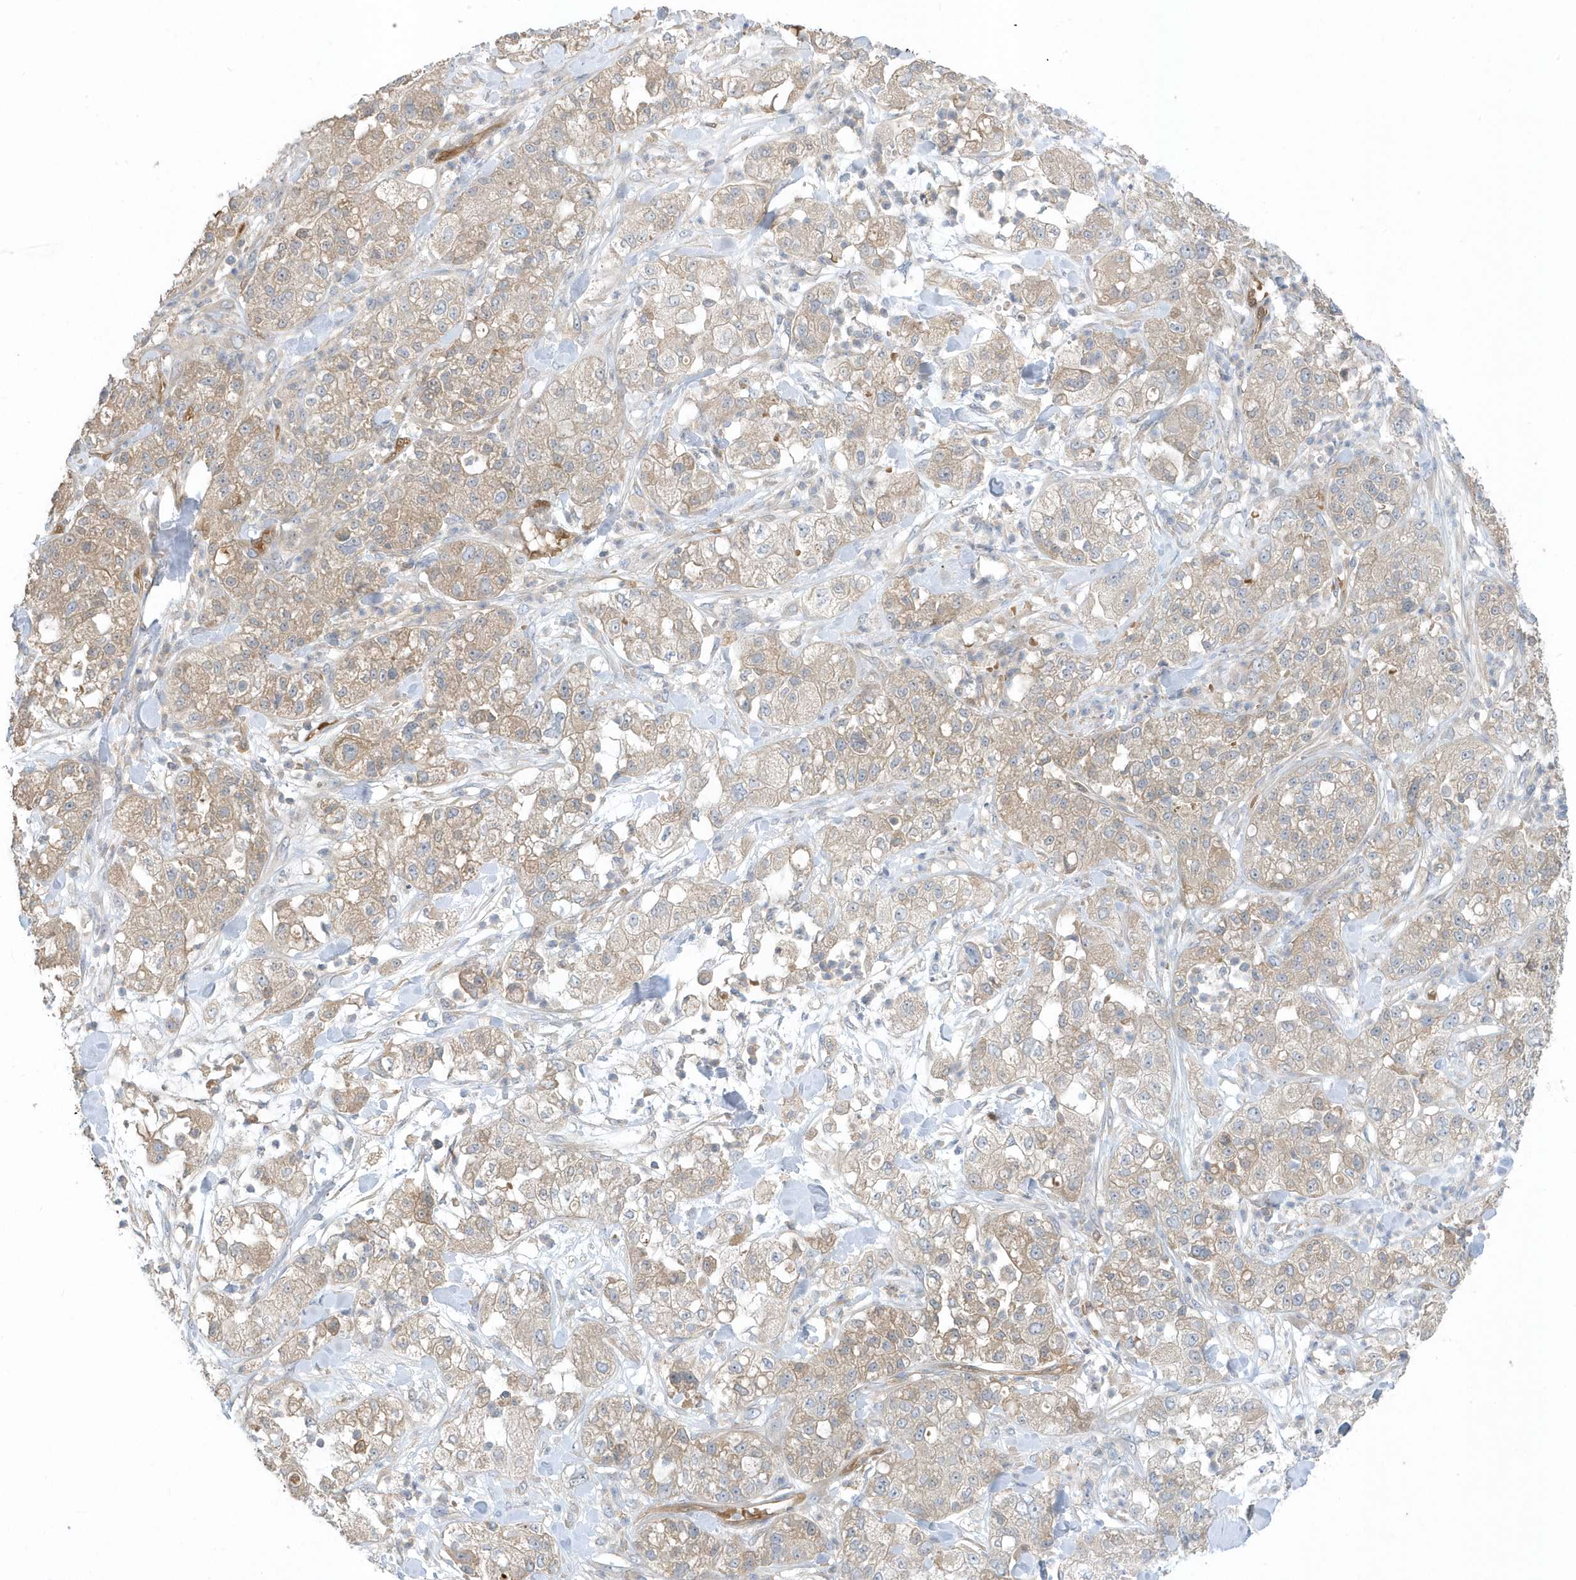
{"staining": {"intensity": "weak", "quantity": "25%-75%", "location": "cytoplasmic/membranous"}, "tissue": "pancreatic cancer", "cell_type": "Tumor cells", "image_type": "cancer", "snomed": [{"axis": "morphology", "description": "Adenocarcinoma, NOS"}, {"axis": "topography", "description": "Pancreas"}], "caption": "Pancreatic cancer (adenocarcinoma) stained with IHC shows weak cytoplasmic/membranous expression in approximately 25%-75% of tumor cells.", "gene": "USP53", "patient": {"sex": "female", "age": 78}}